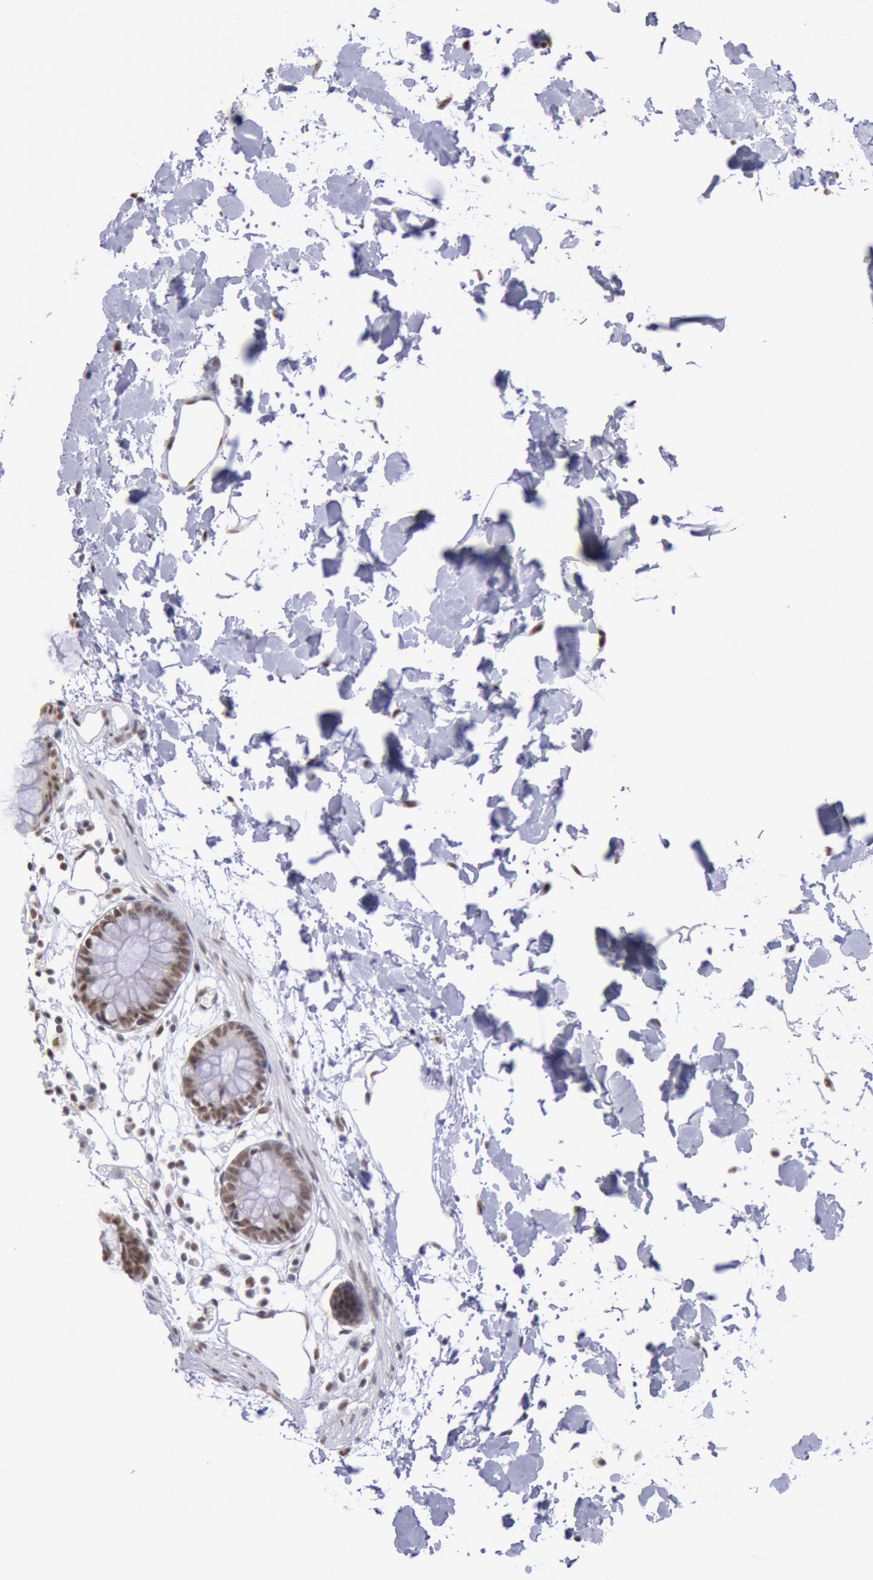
{"staining": {"intensity": "moderate", "quantity": ">75%", "location": "nuclear"}, "tissue": "colon", "cell_type": "Endothelial cells", "image_type": "normal", "snomed": [{"axis": "morphology", "description": "Normal tissue, NOS"}, {"axis": "topography", "description": "Colon"}], "caption": "Protein staining displays moderate nuclear staining in about >75% of endothelial cells in benign colon.", "gene": "SNRPD3", "patient": {"sex": "male", "age": 14}}